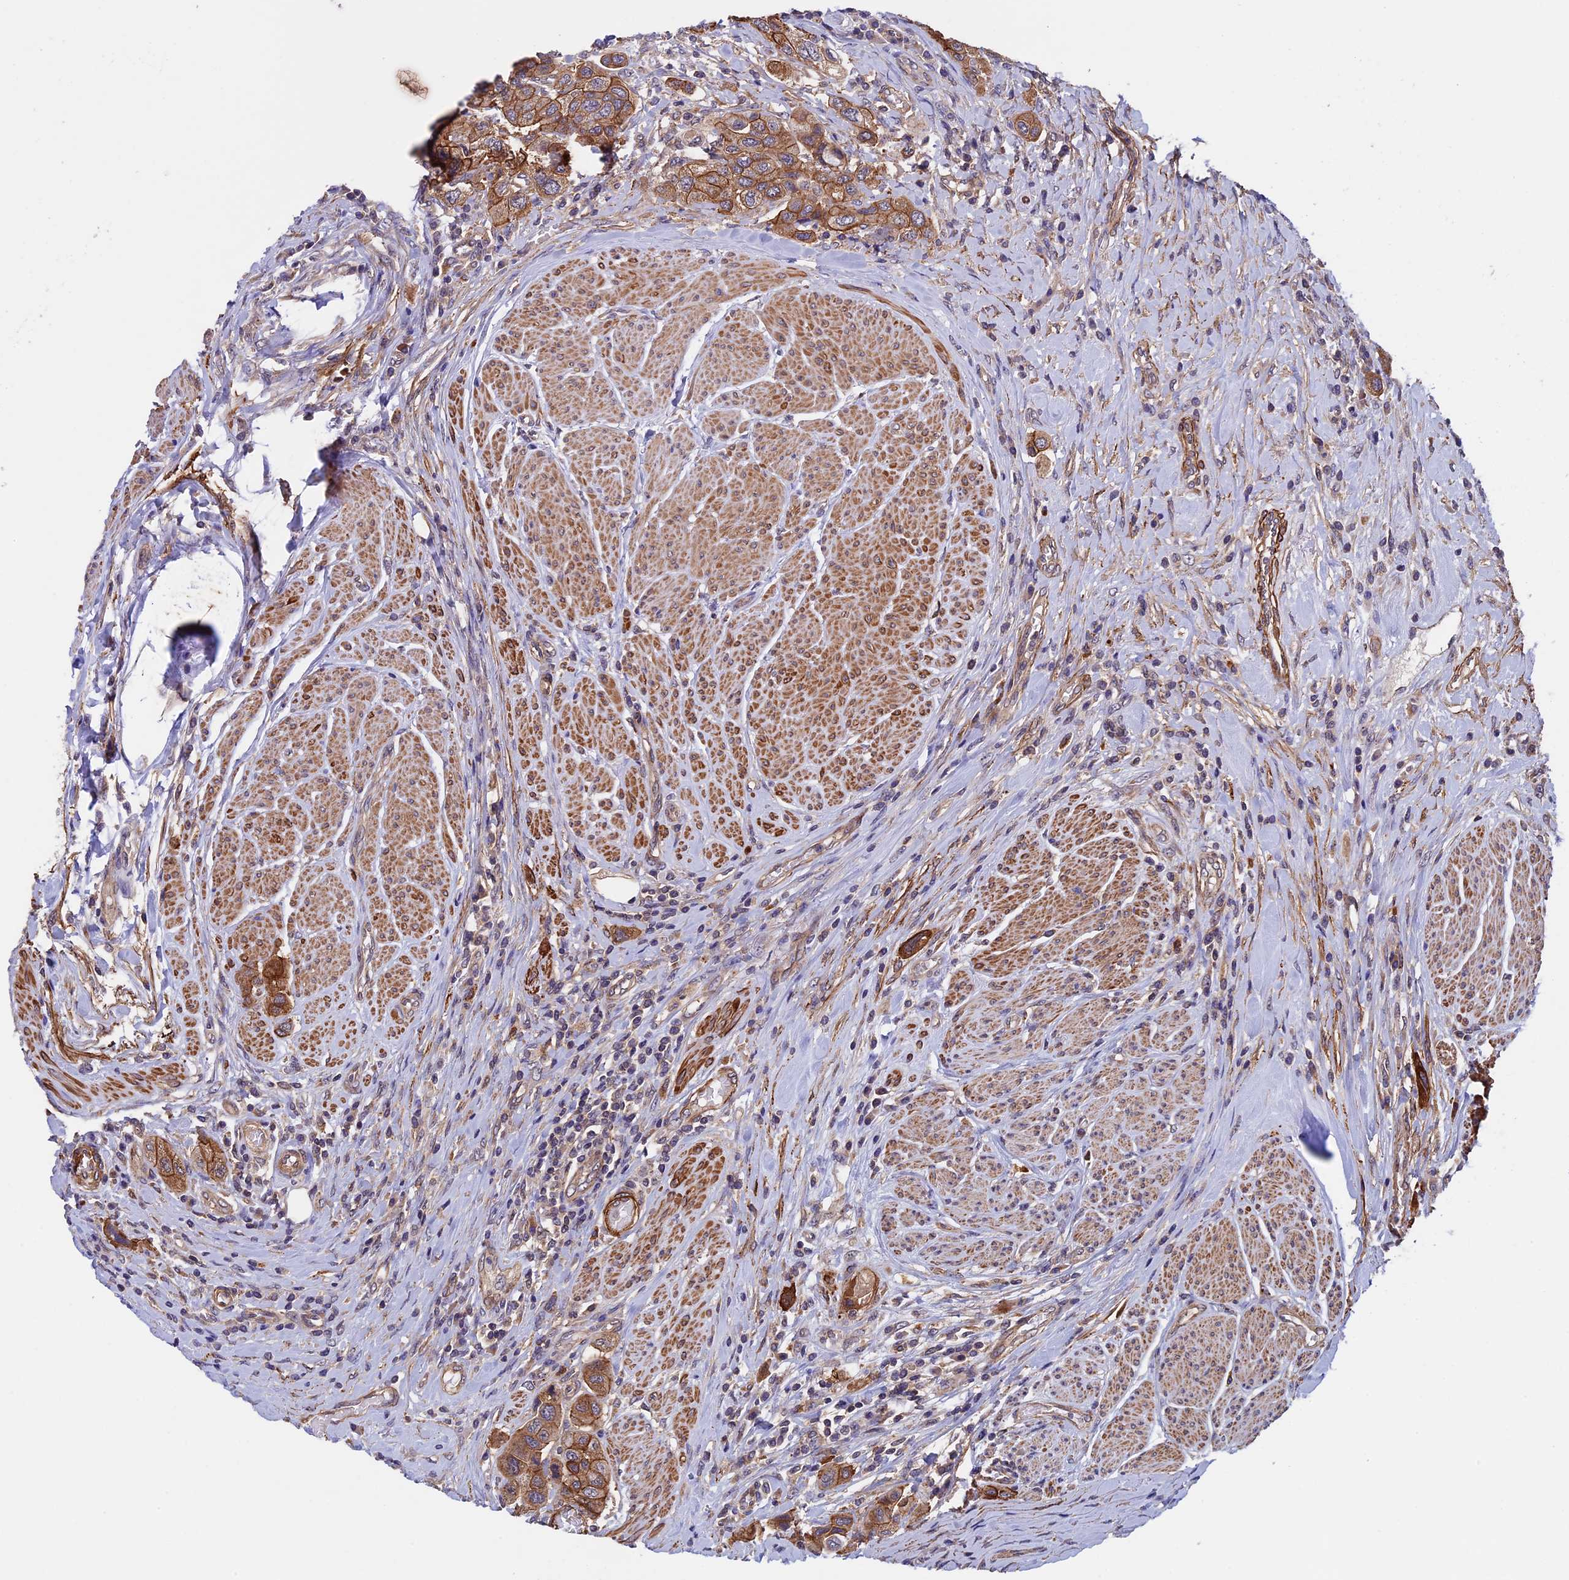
{"staining": {"intensity": "moderate", "quantity": ">75%", "location": "cytoplasmic/membranous"}, "tissue": "urothelial cancer", "cell_type": "Tumor cells", "image_type": "cancer", "snomed": [{"axis": "morphology", "description": "Urothelial carcinoma, High grade"}, {"axis": "topography", "description": "Urinary bladder"}], "caption": "An image showing moderate cytoplasmic/membranous staining in about >75% of tumor cells in urothelial cancer, as visualized by brown immunohistochemical staining.", "gene": "SLC9A5", "patient": {"sex": "male", "age": 50}}